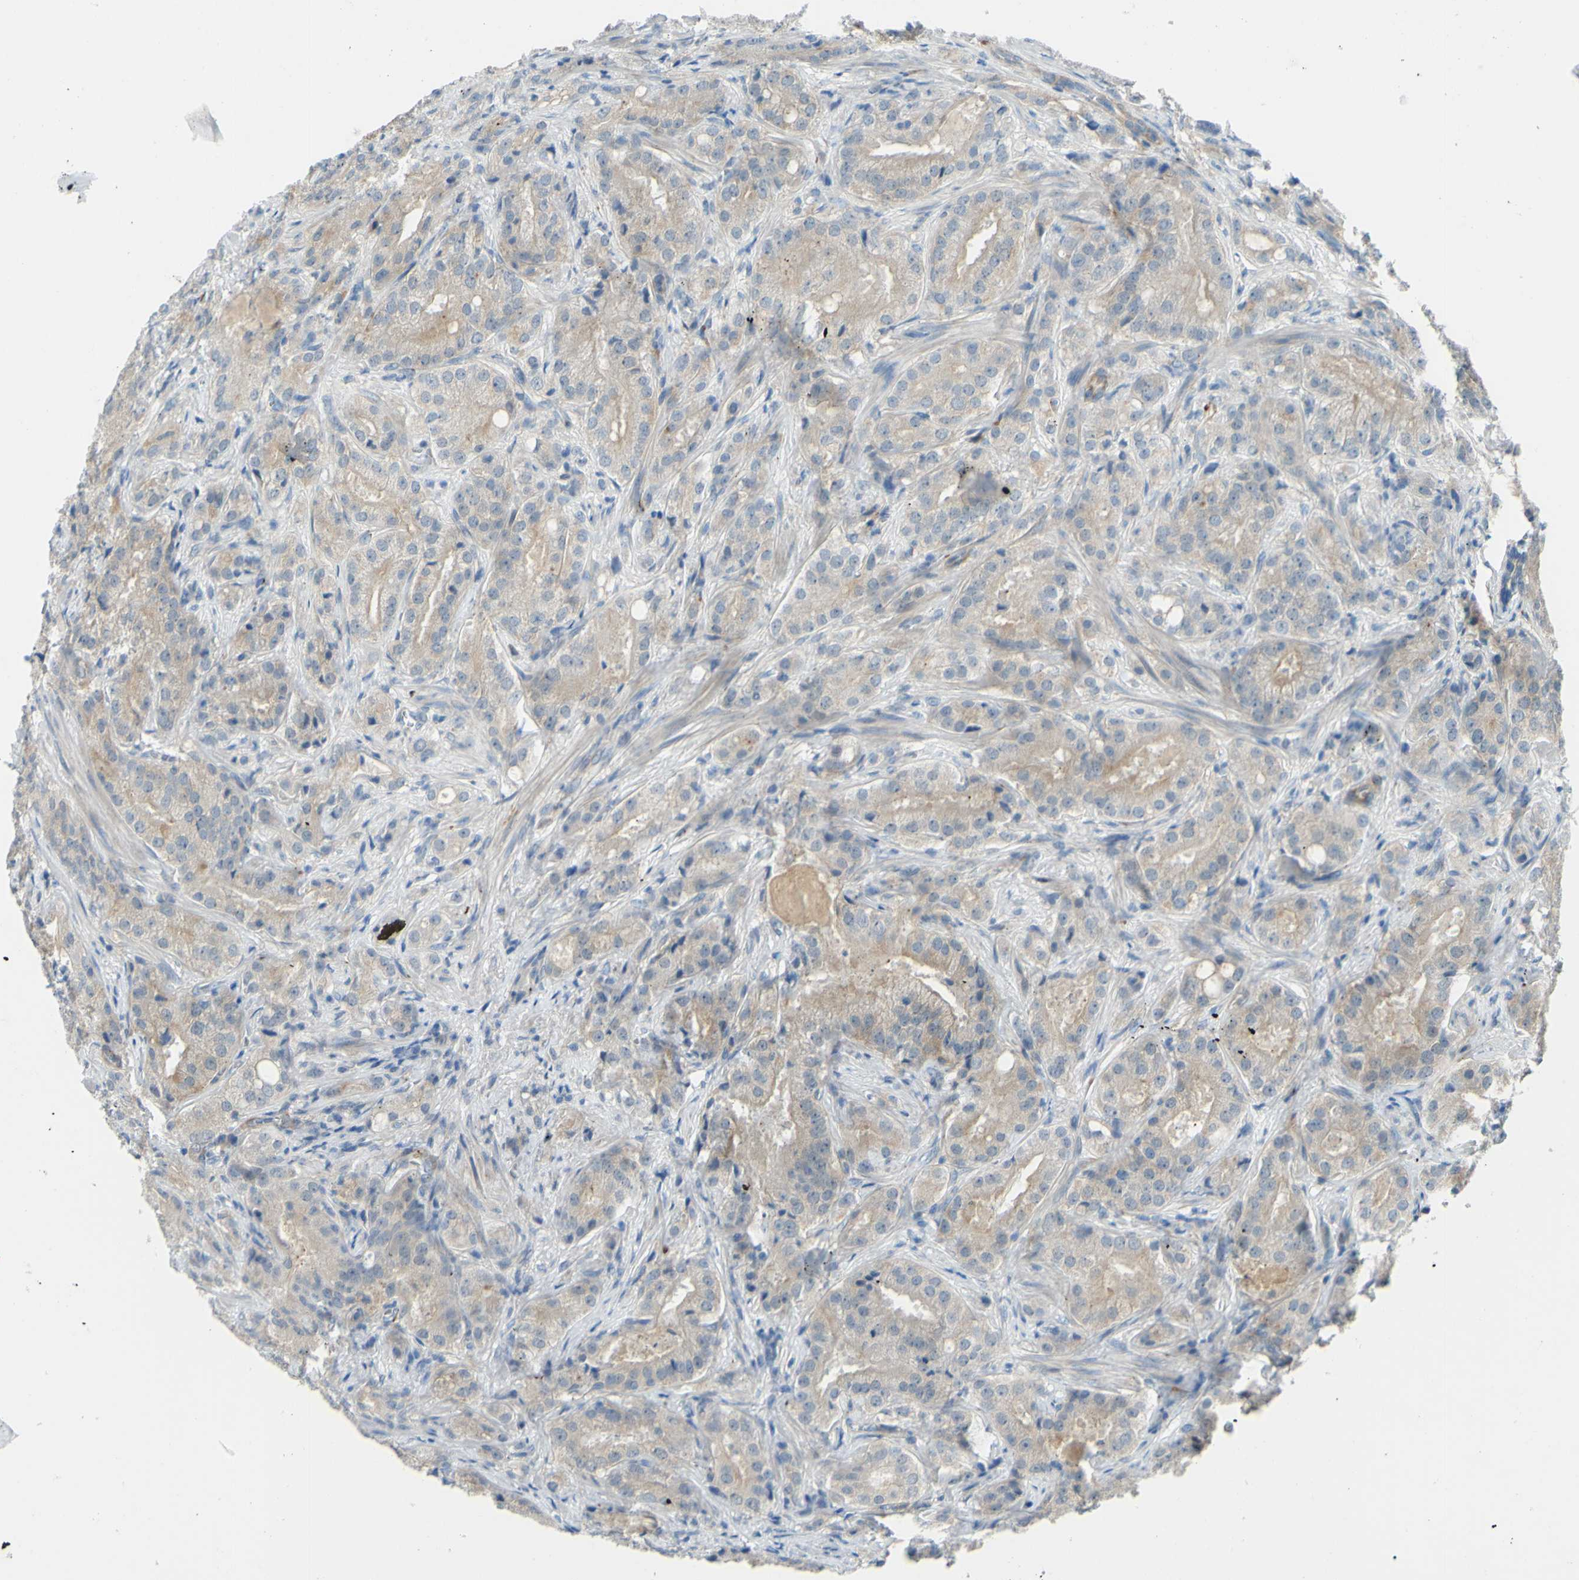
{"staining": {"intensity": "weak", "quantity": ">75%", "location": "cytoplasmic/membranous"}, "tissue": "prostate cancer", "cell_type": "Tumor cells", "image_type": "cancer", "snomed": [{"axis": "morphology", "description": "Adenocarcinoma, High grade"}, {"axis": "topography", "description": "Prostate"}], "caption": "Protein staining of prostate cancer (high-grade adenocarcinoma) tissue displays weak cytoplasmic/membranous staining in approximately >75% of tumor cells. (DAB (3,3'-diaminobenzidine) IHC with brightfield microscopy, high magnification).", "gene": "ARHGAP1", "patient": {"sex": "male", "age": 64}}